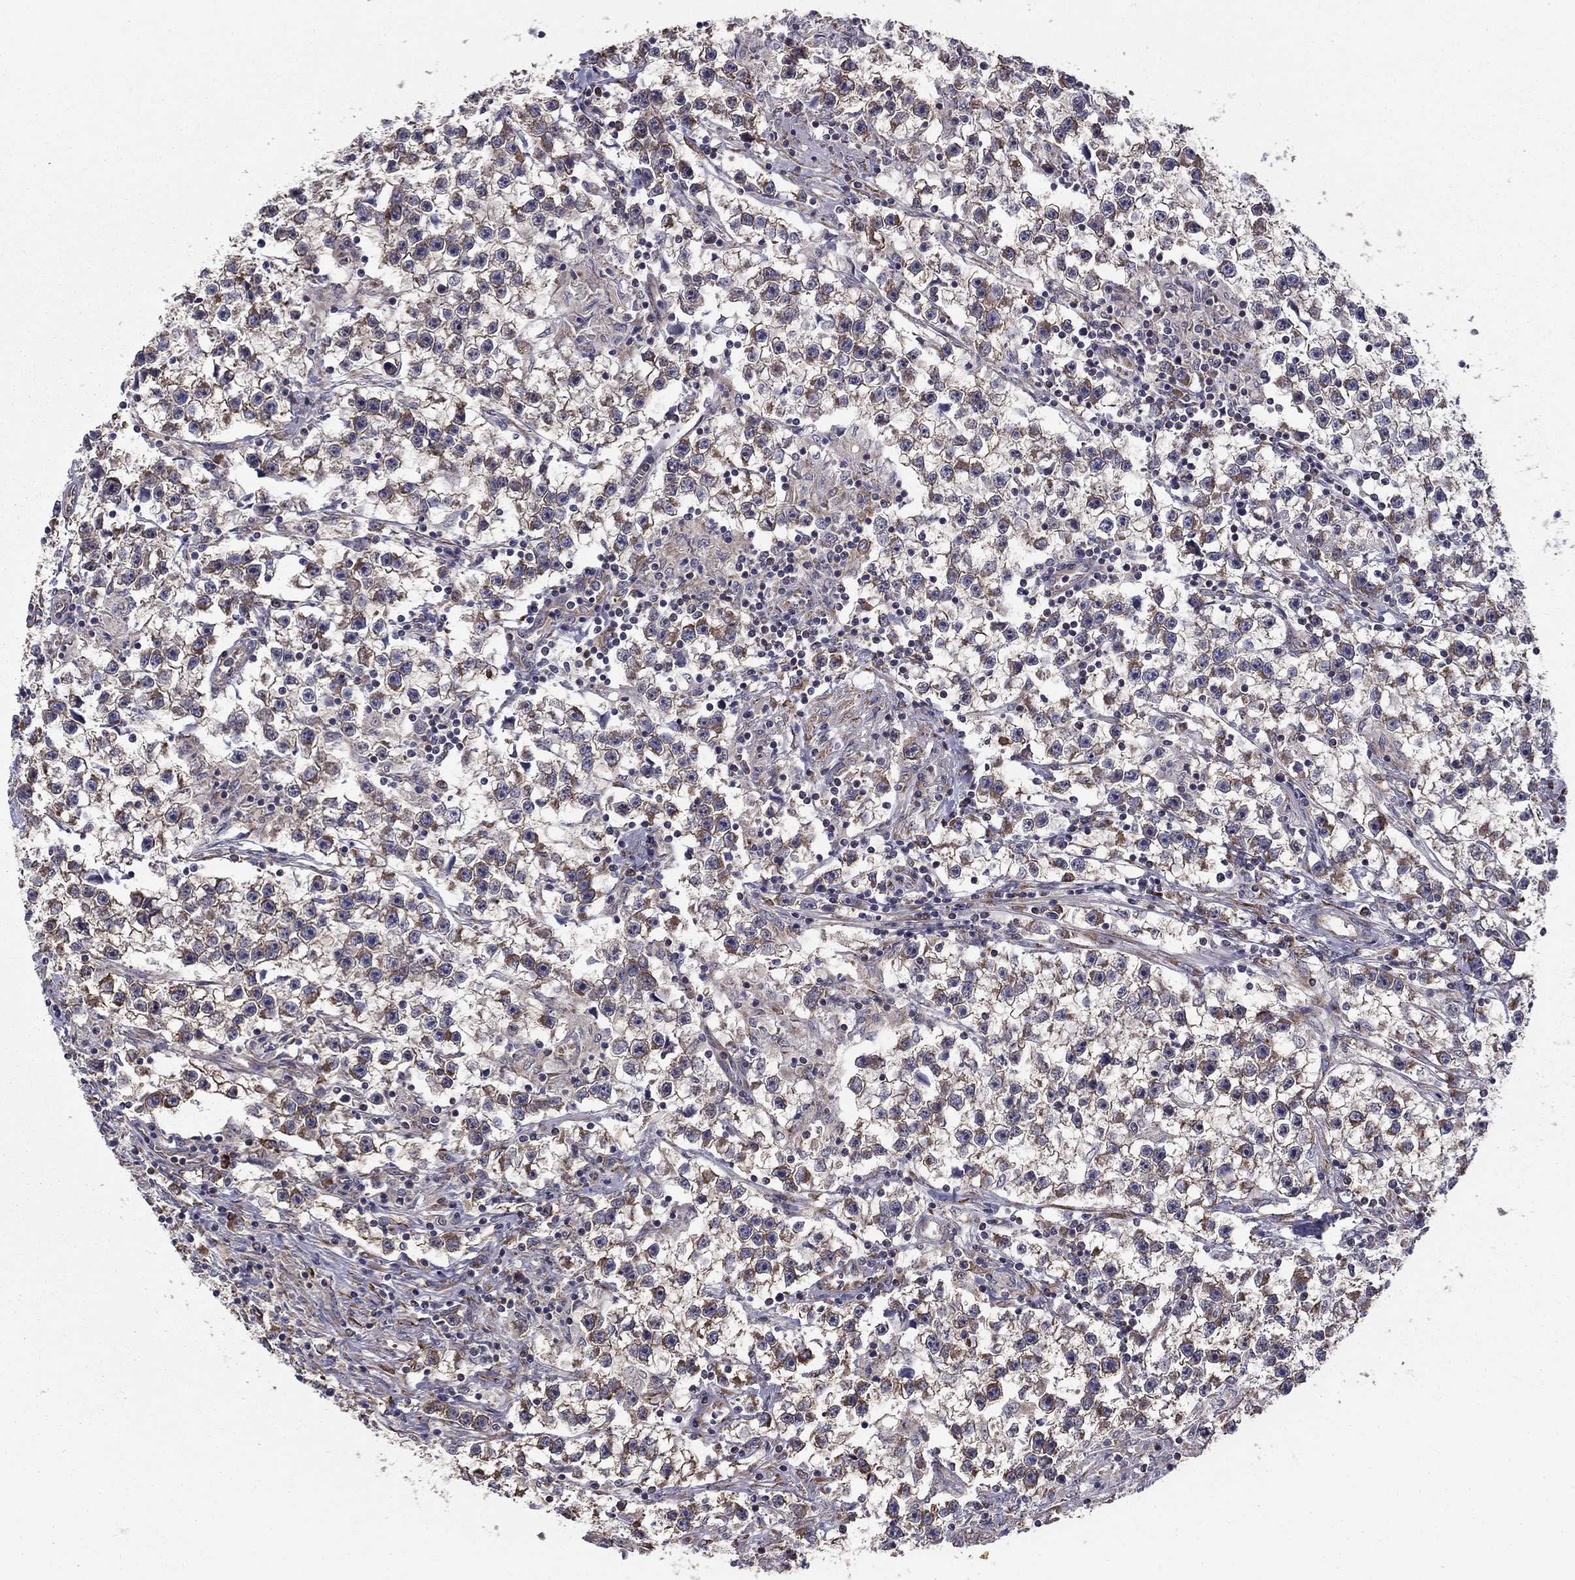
{"staining": {"intensity": "moderate", "quantity": "25%-75%", "location": "cytoplasmic/membranous"}, "tissue": "testis cancer", "cell_type": "Tumor cells", "image_type": "cancer", "snomed": [{"axis": "morphology", "description": "Seminoma, NOS"}, {"axis": "topography", "description": "Testis"}], "caption": "Protein expression analysis of seminoma (testis) demonstrates moderate cytoplasmic/membranous expression in about 25%-75% of tumor cells. The protein of interest is shown in brown color, while the nuclei are stained blue.", "gene": "NKIRAS1", "patient": {"sex": "male", "age": 59}}